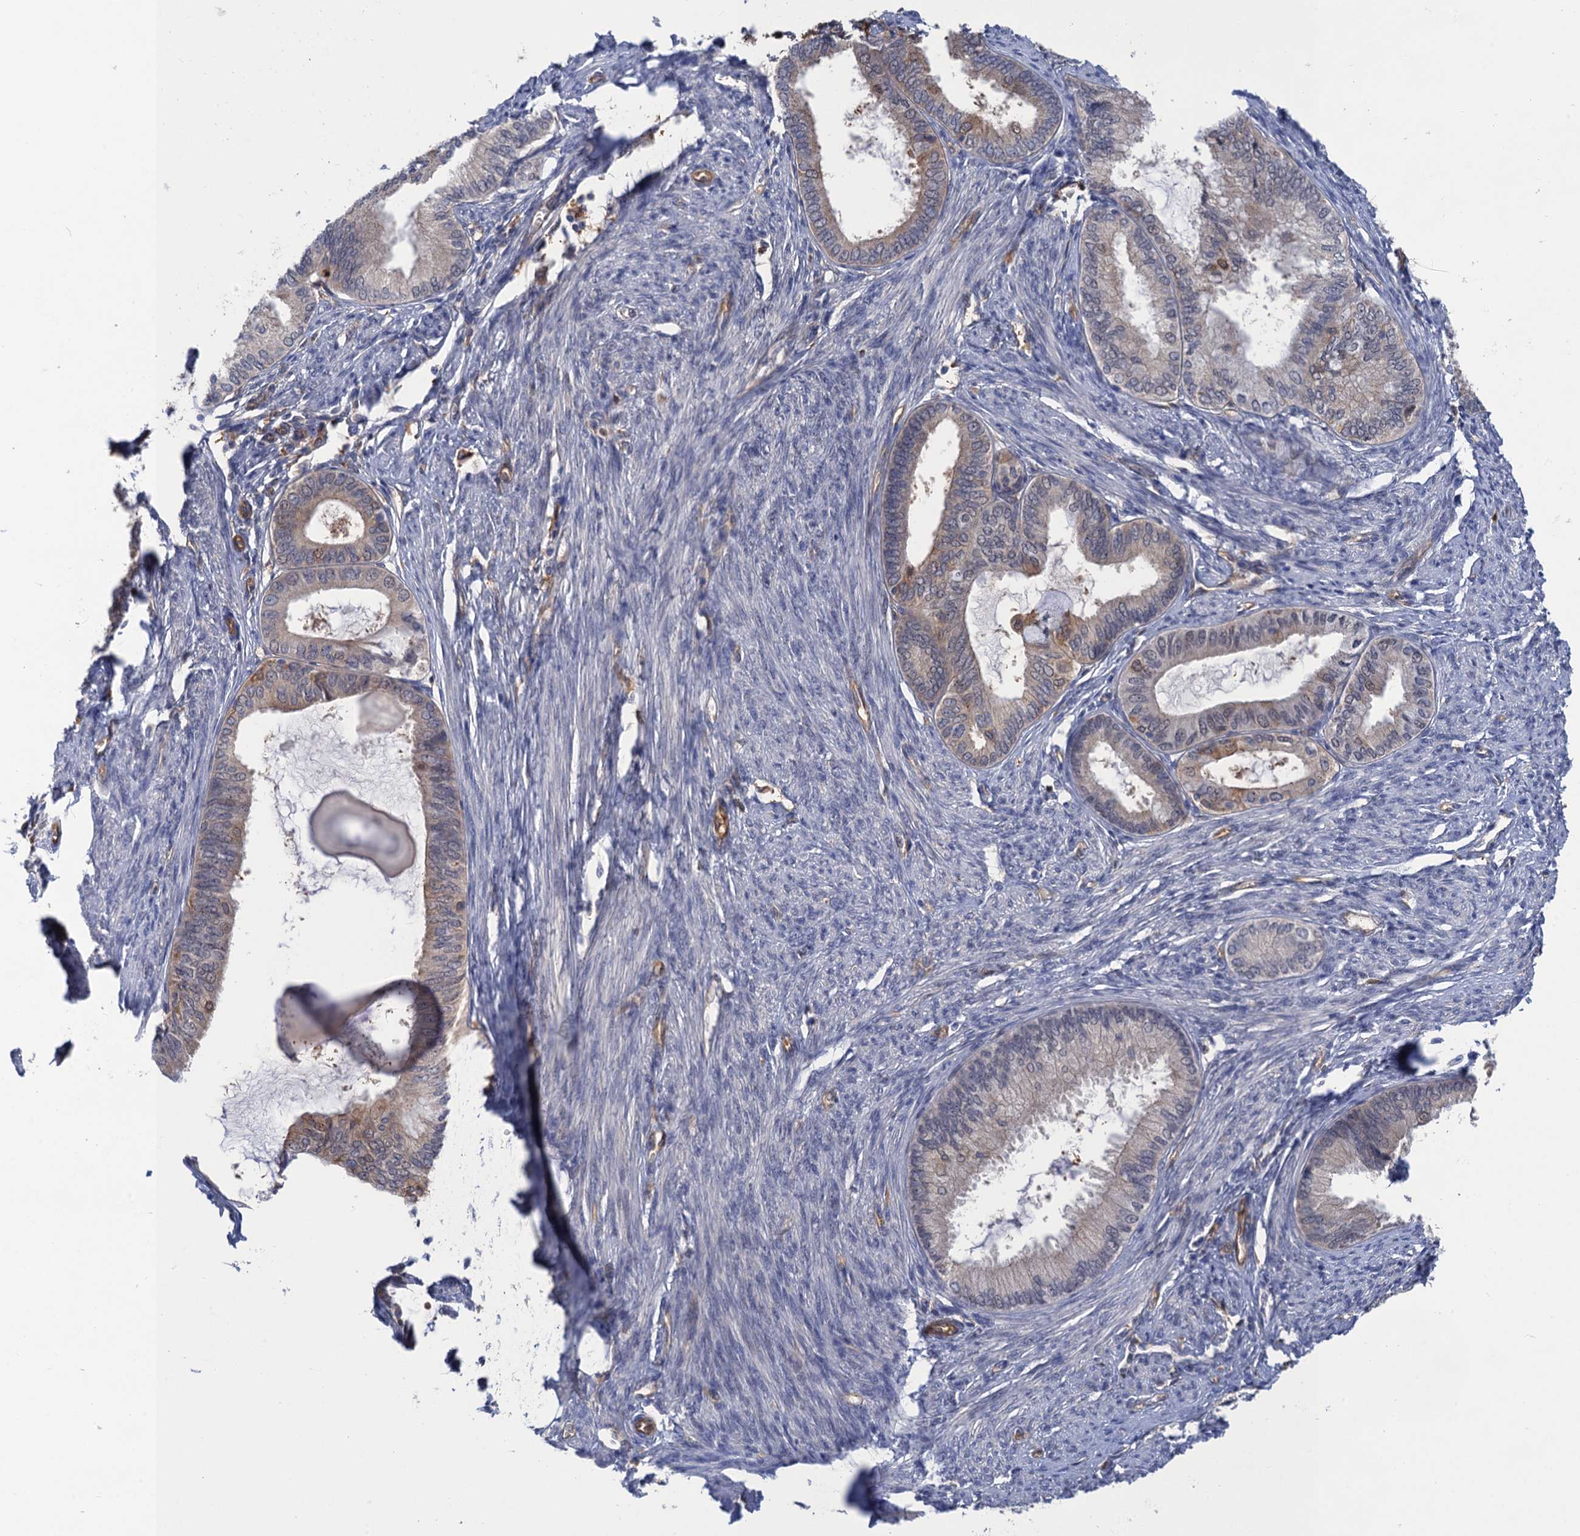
{"staining": {"intensity": "moderate", "quantity": "<25%", "location": "cytoplasmic/membranous"}, "tissue": "endometrial cancer", "cell_type": "Tumor cells", "image_type": "cancer", "snomed": [{"axis": "morphology", "description": "Adenocarcinoma, NOS"}, {"axis": "topography", "description": "Endometrium"}], "caption": "Immunohistochemistry of endometrial cancer (adenocarcinoma) exhibits low levels of moderate cytoplasmic/membranous staining in approximately <25% of tumor cells.", "gene": "NEK8", "patient": {"sex": "female", "age": 86}}